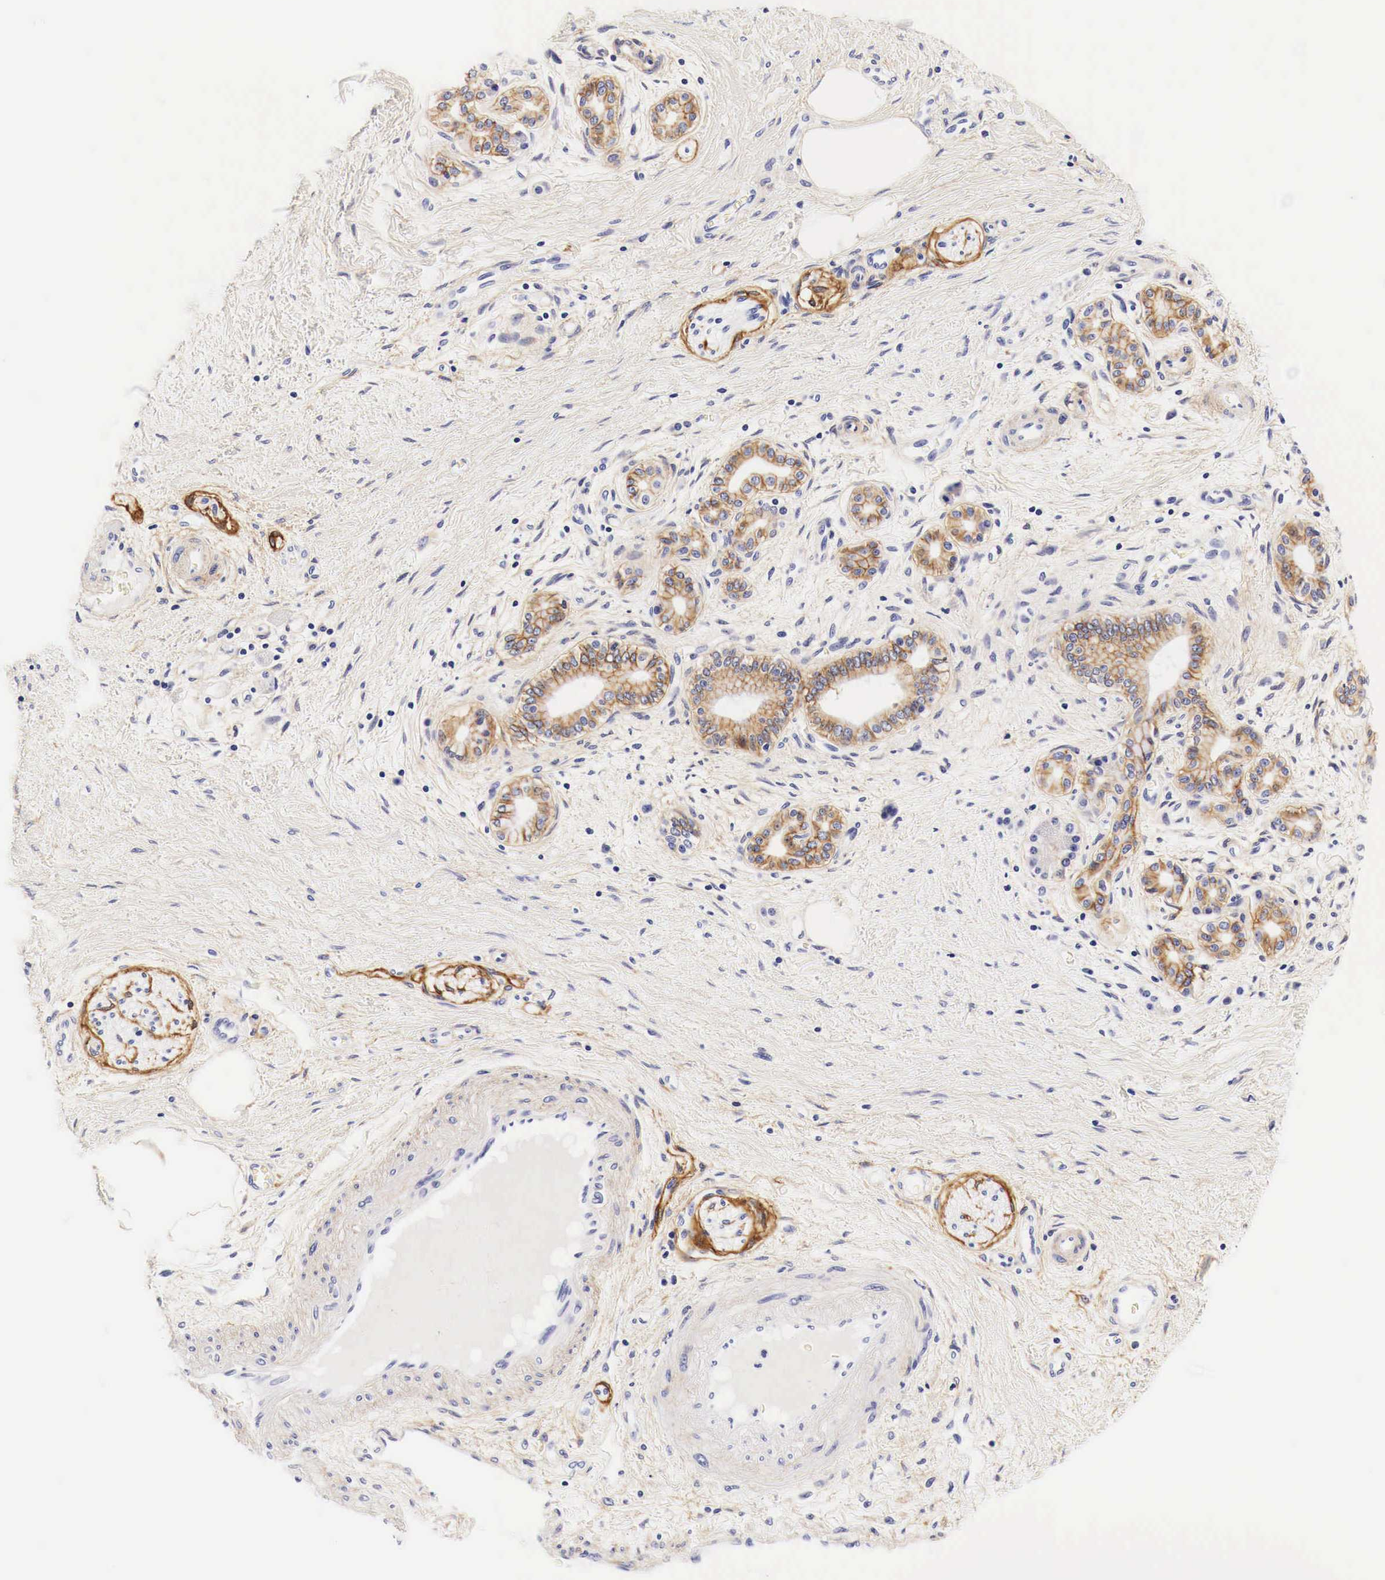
{"staining": {"intensity": "moderate", "quantity": ">75%", "location": "cytoplasmic/membranous"}, "tissue": "pancreatic cancer", "cell_type": "Tumor cells", "image_type": "cancer", "snomed": [{"axis": "morphology", "description": "Adenocarcinoma, NOS"}, {"axis": "topography", "description": "Pancreas"}], "caption": "Immunohistochemical staining of human adenocarcinoma (pancreatic) exhibits moderate cytoplasmic/membranous protein expression in approximately >75% of tumor cells.", "gene": "EGFR", "patient": {"sex": "female", "age": 66}}